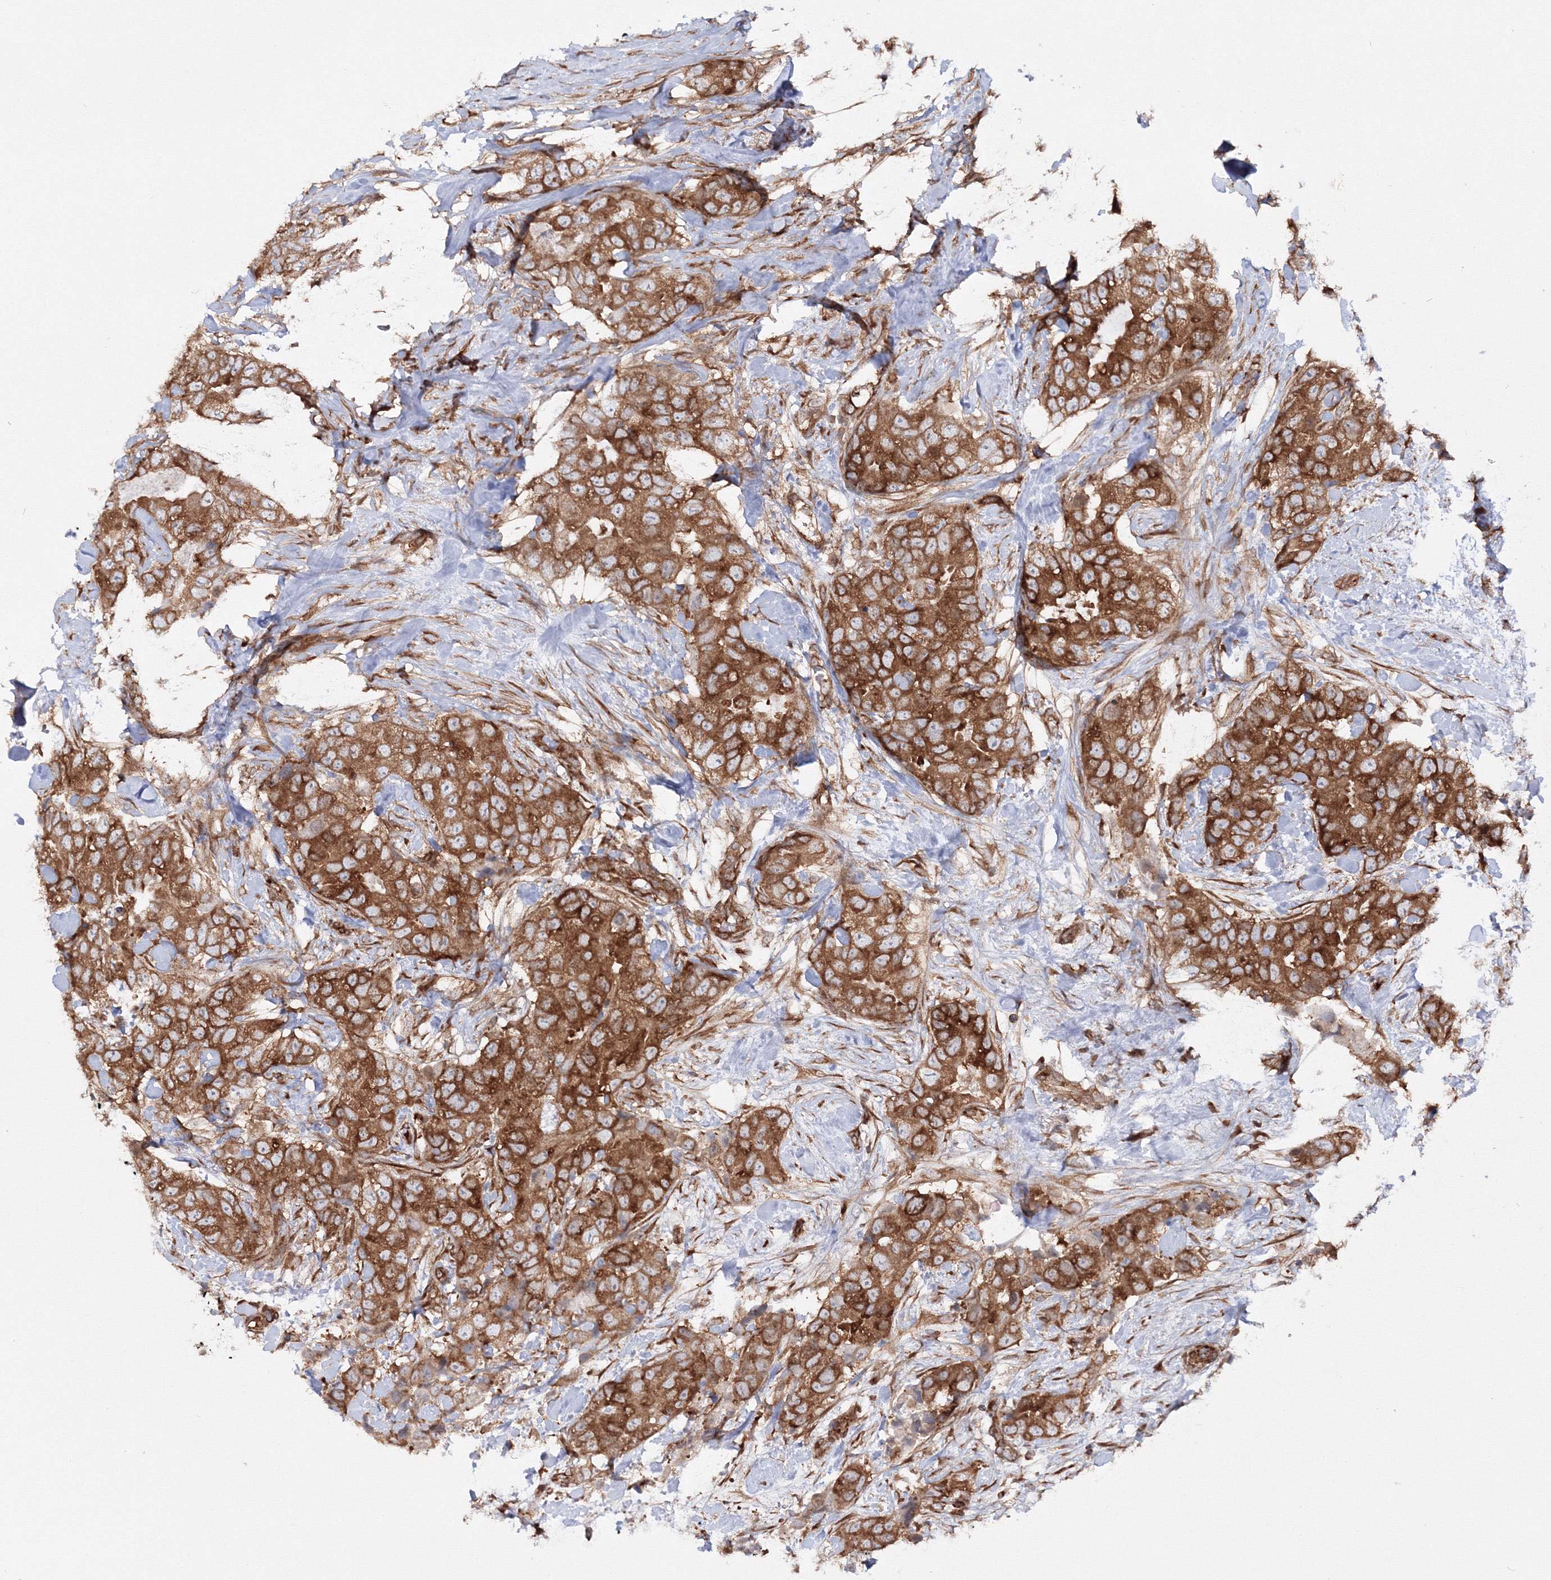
{"staining": {"intensity": "strong", "quantity": ">75%", "location": "cytoplasmic/membranous"}, "tissue": "breast cancer", "cell_type": "Tumor cells", "image_type": "cancer", "snomed": [{"axis": "morphology", "description": "Duct carcinoma"}, {"axis": "topography", "description": "Breast"}], "caption": "Breast invasive ductal carcinoma stained with DAB immunohistochemistry exhibits high levels of strong cytoplasmic/membranous positivity in approximately >75% of tumor cells.", "gene": "HARS1", "patient": {"sex": "female", "age": 62}}